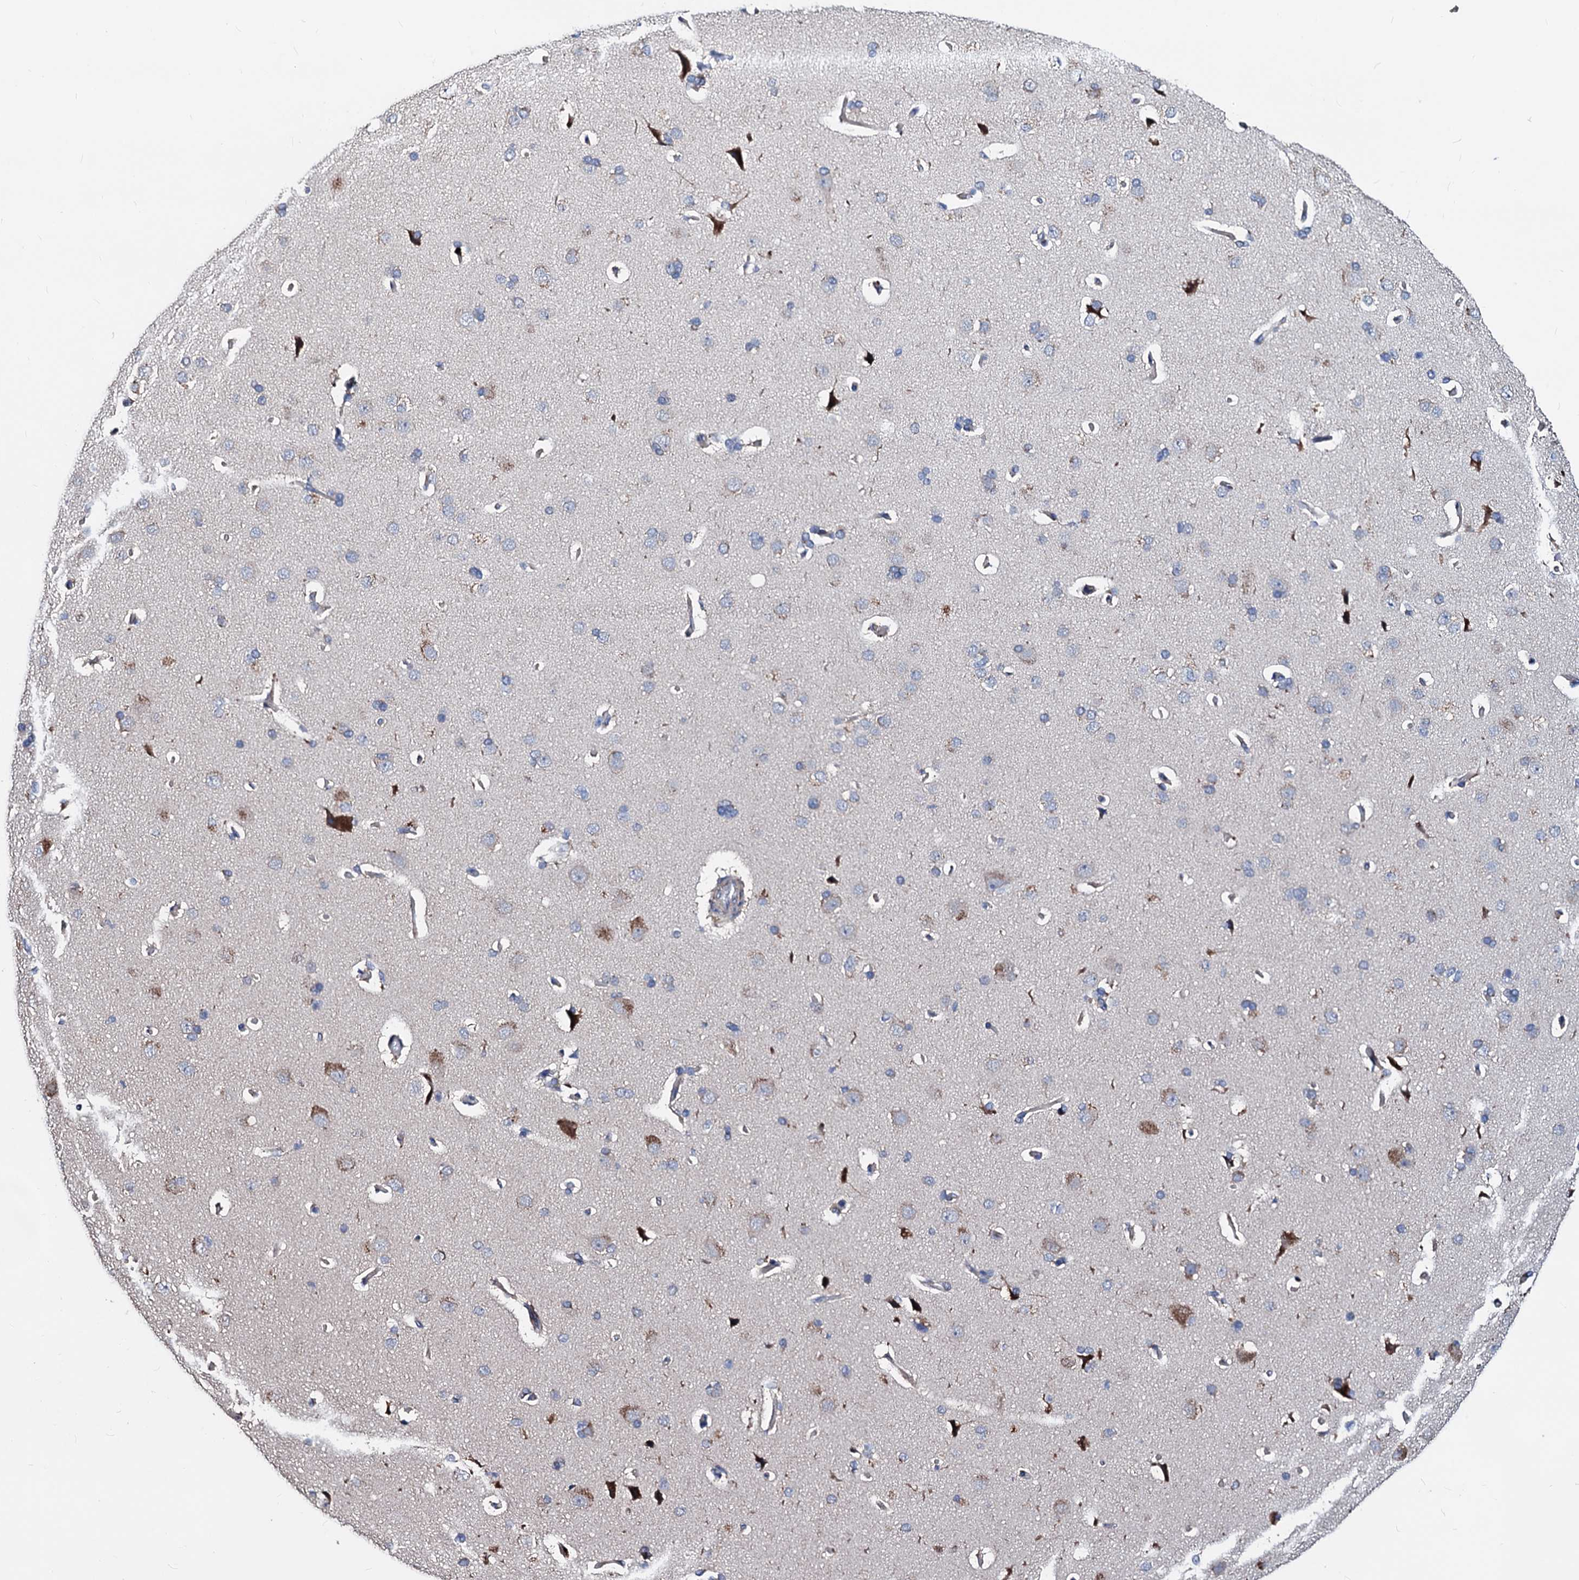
{"staining": {"intensity": "weak", "quantity": "25%-75%", "location": "cytoplasmic/membranous"}, "tissue": "cerebral cortex", "cell_type": "Endothelial cells", "image_type": "normal", "snomed": [{"axis": "morphology", "description": "Normal tissue, NOS"}, {"axis": "topography", "description": "Cerebral cortex"}], "caption": "Immunohistochemical staining of benign human cerebral cortex exhibits 25%-75% levels of weak cytoplasmic/membranous protein expression in about 25%-75% of endothelial cells. (DAB IHC with brightfield microscopy, high magnification).", "gene": "AKAP11", "patient": {"sex": "male", "age": 62}}